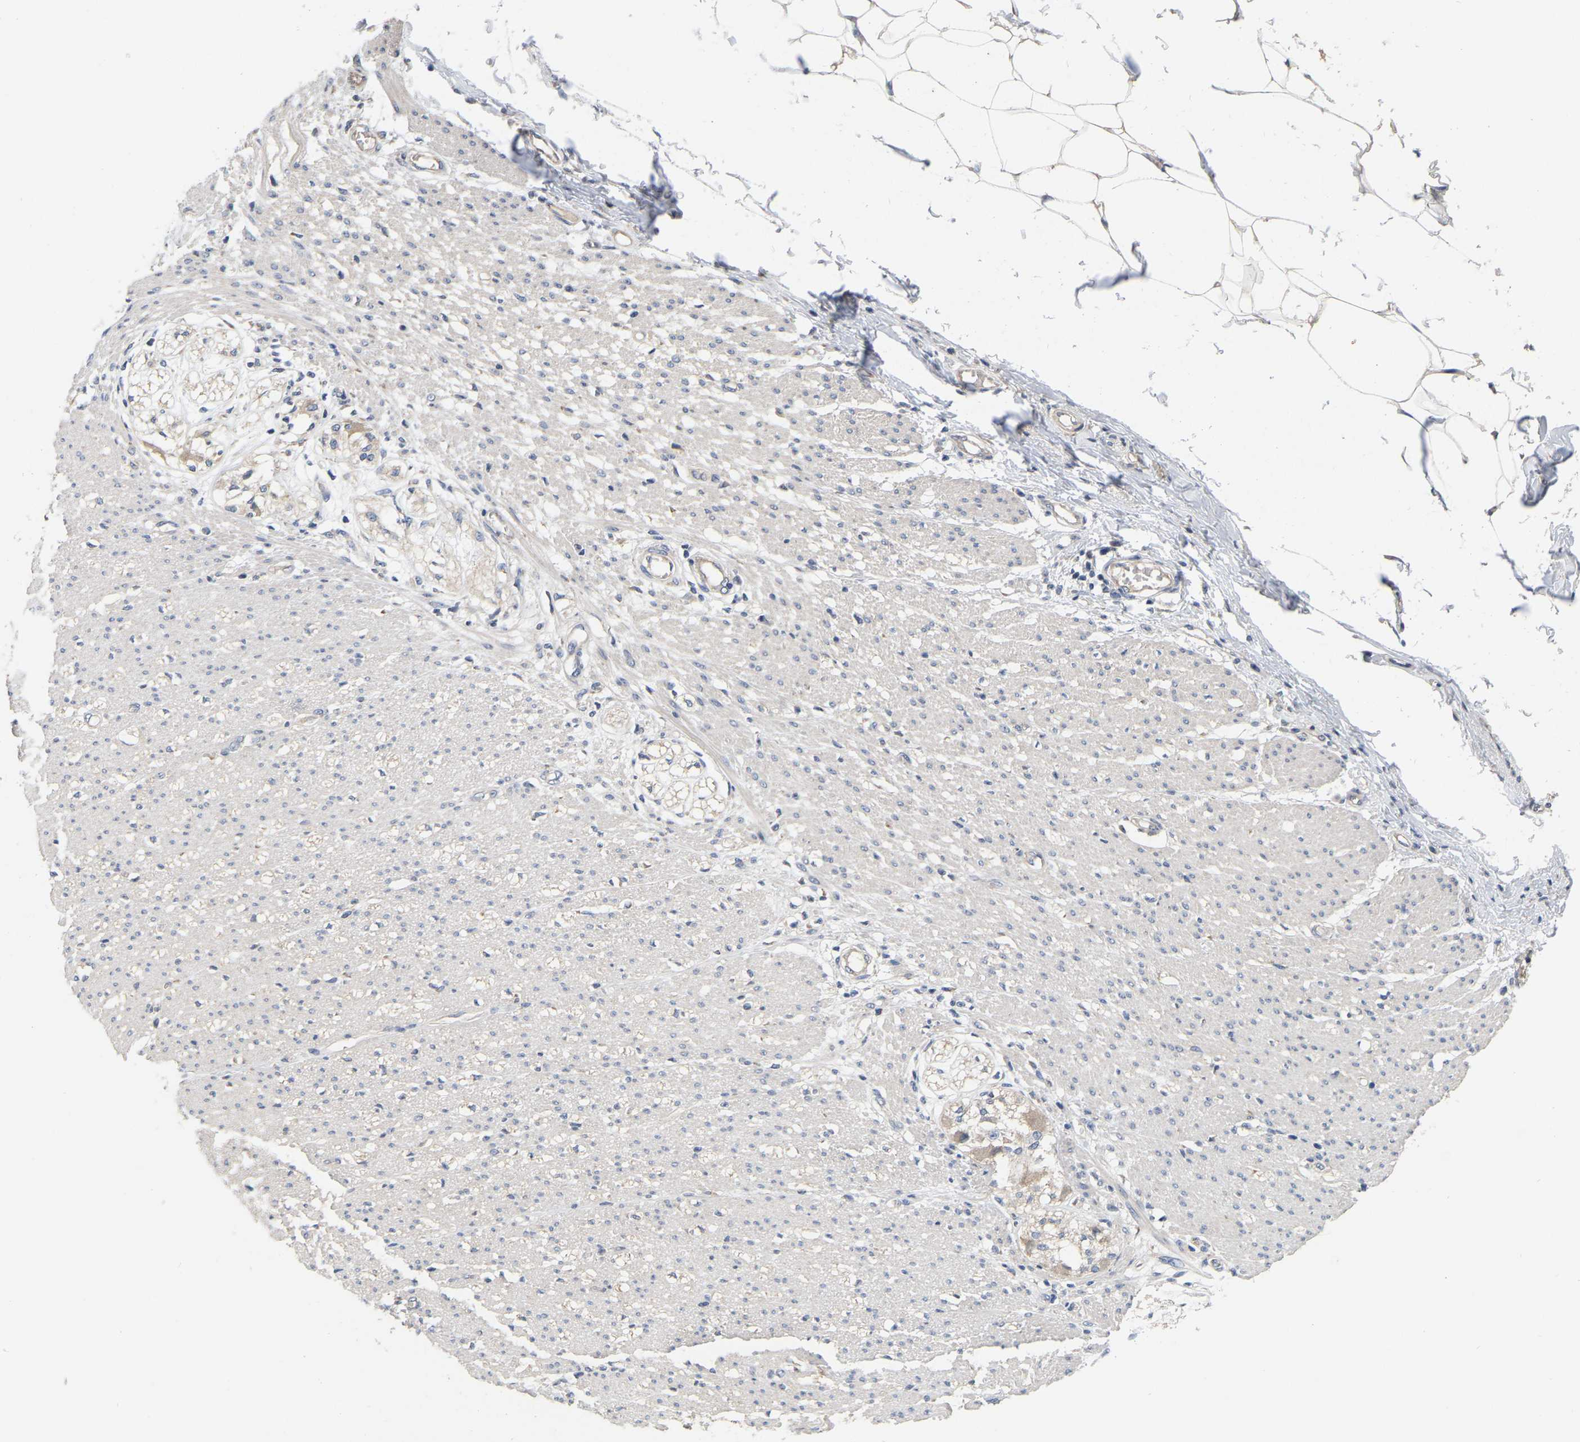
{"staining": {"intensity": "negative", "quantity": "none", "location": "none"}, "tissue": "smooth muscle", "cell_type": "Smooth muscle cells", "image_type": "normal", "snomed": [{"axis": "morphology", "description": "Normal tissue, NOS"}, {"axis": "morphology", "description": "Adenocarcinoma, NOS"}, {"axis": "topography", "description": "Colon"}, {"axis": "topography", "description": "Peripheral nerve tissue"}], "caption": "Smooth muscle cells are negative for protein expression in benign human smooth muscle.", "gene": "SSH1", "patient": {"sex": "male", "age": 14}}